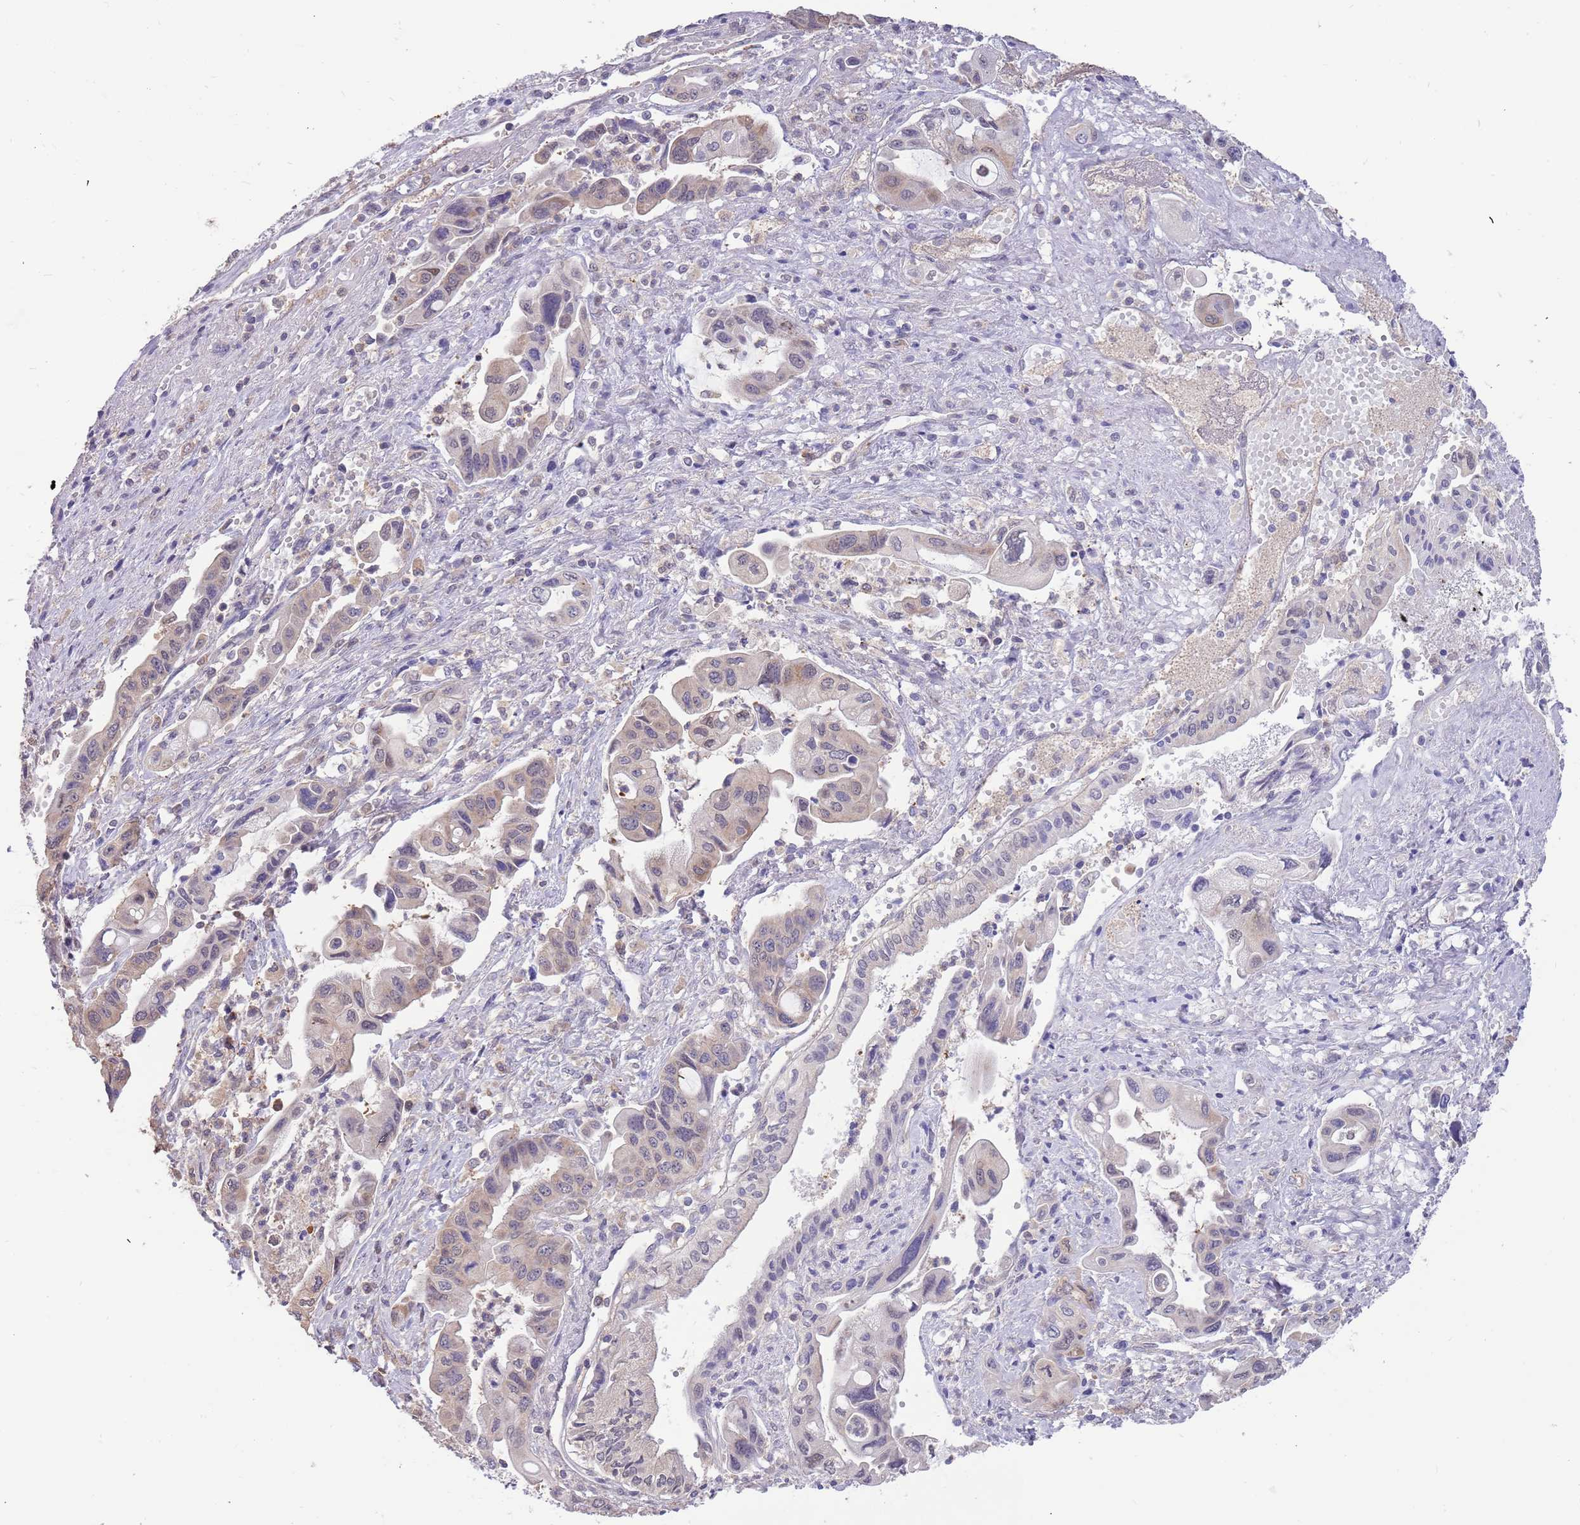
{"staining": {"intensity": "weak", "quantity": "25%-75%", "location": "cytoplasmic/membranous,nuclear"}, "tissue": "pancreatic cancer", "cell_type": "Tumor cells", "image_type": "cancer", "snomed": [{"axis": "morphology", "description": "Adenocarcinoma, NOS"}, {"axis": "topography", "description": "Pancreas"}], "caption": "Tumor cells reveal weak cytoplasmic/membranous and nuclear expression in about 25%-75% of cells in pancreatic cancer.", "gene": "AP5S1", "patient": {"sex": "female", "age": 50}}